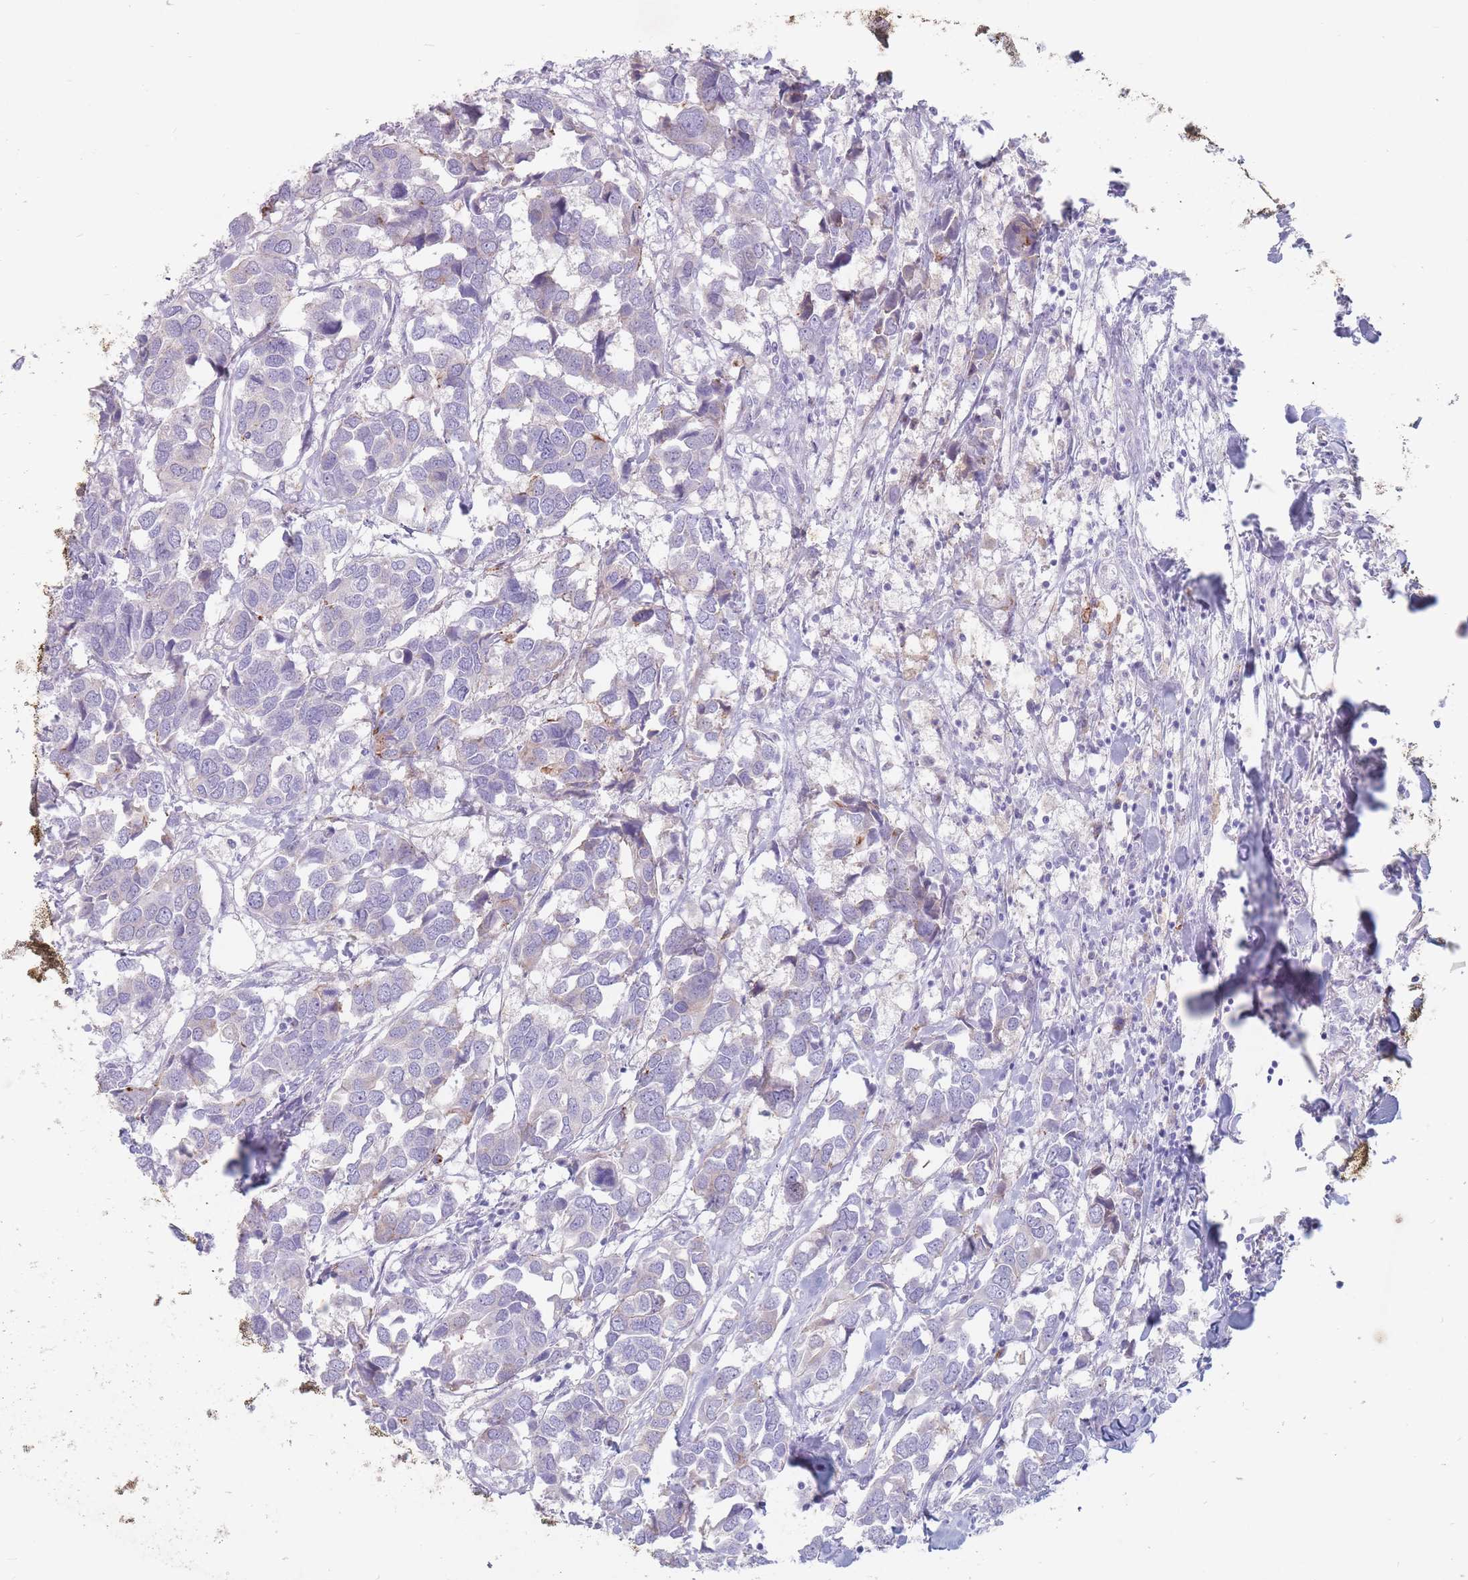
{"staining": {"intensity": "weak", "quantity": "<25%", "location": "cytoplasmic/membranous"}, "tissue": "breast cancer", "cell_type": "Tumor cells", "image_type": "cancer", "snomed": [{"axis": "morphology", "description": "Duct carcinoma"}, {"axis": "topography", "description": "Breast"}], "caption": "Histopathology image shows no significant protein expression in tumor cells of breast cancer (invasive ductal carcinoma). The staining is performed using DAB (3,3'-diaminobenzidine) brown chromogen with nuclei counter-stained in using hematoxylin.", "gene": "ST3GAL5", "patient": {"sex": "female", "age": 83}}